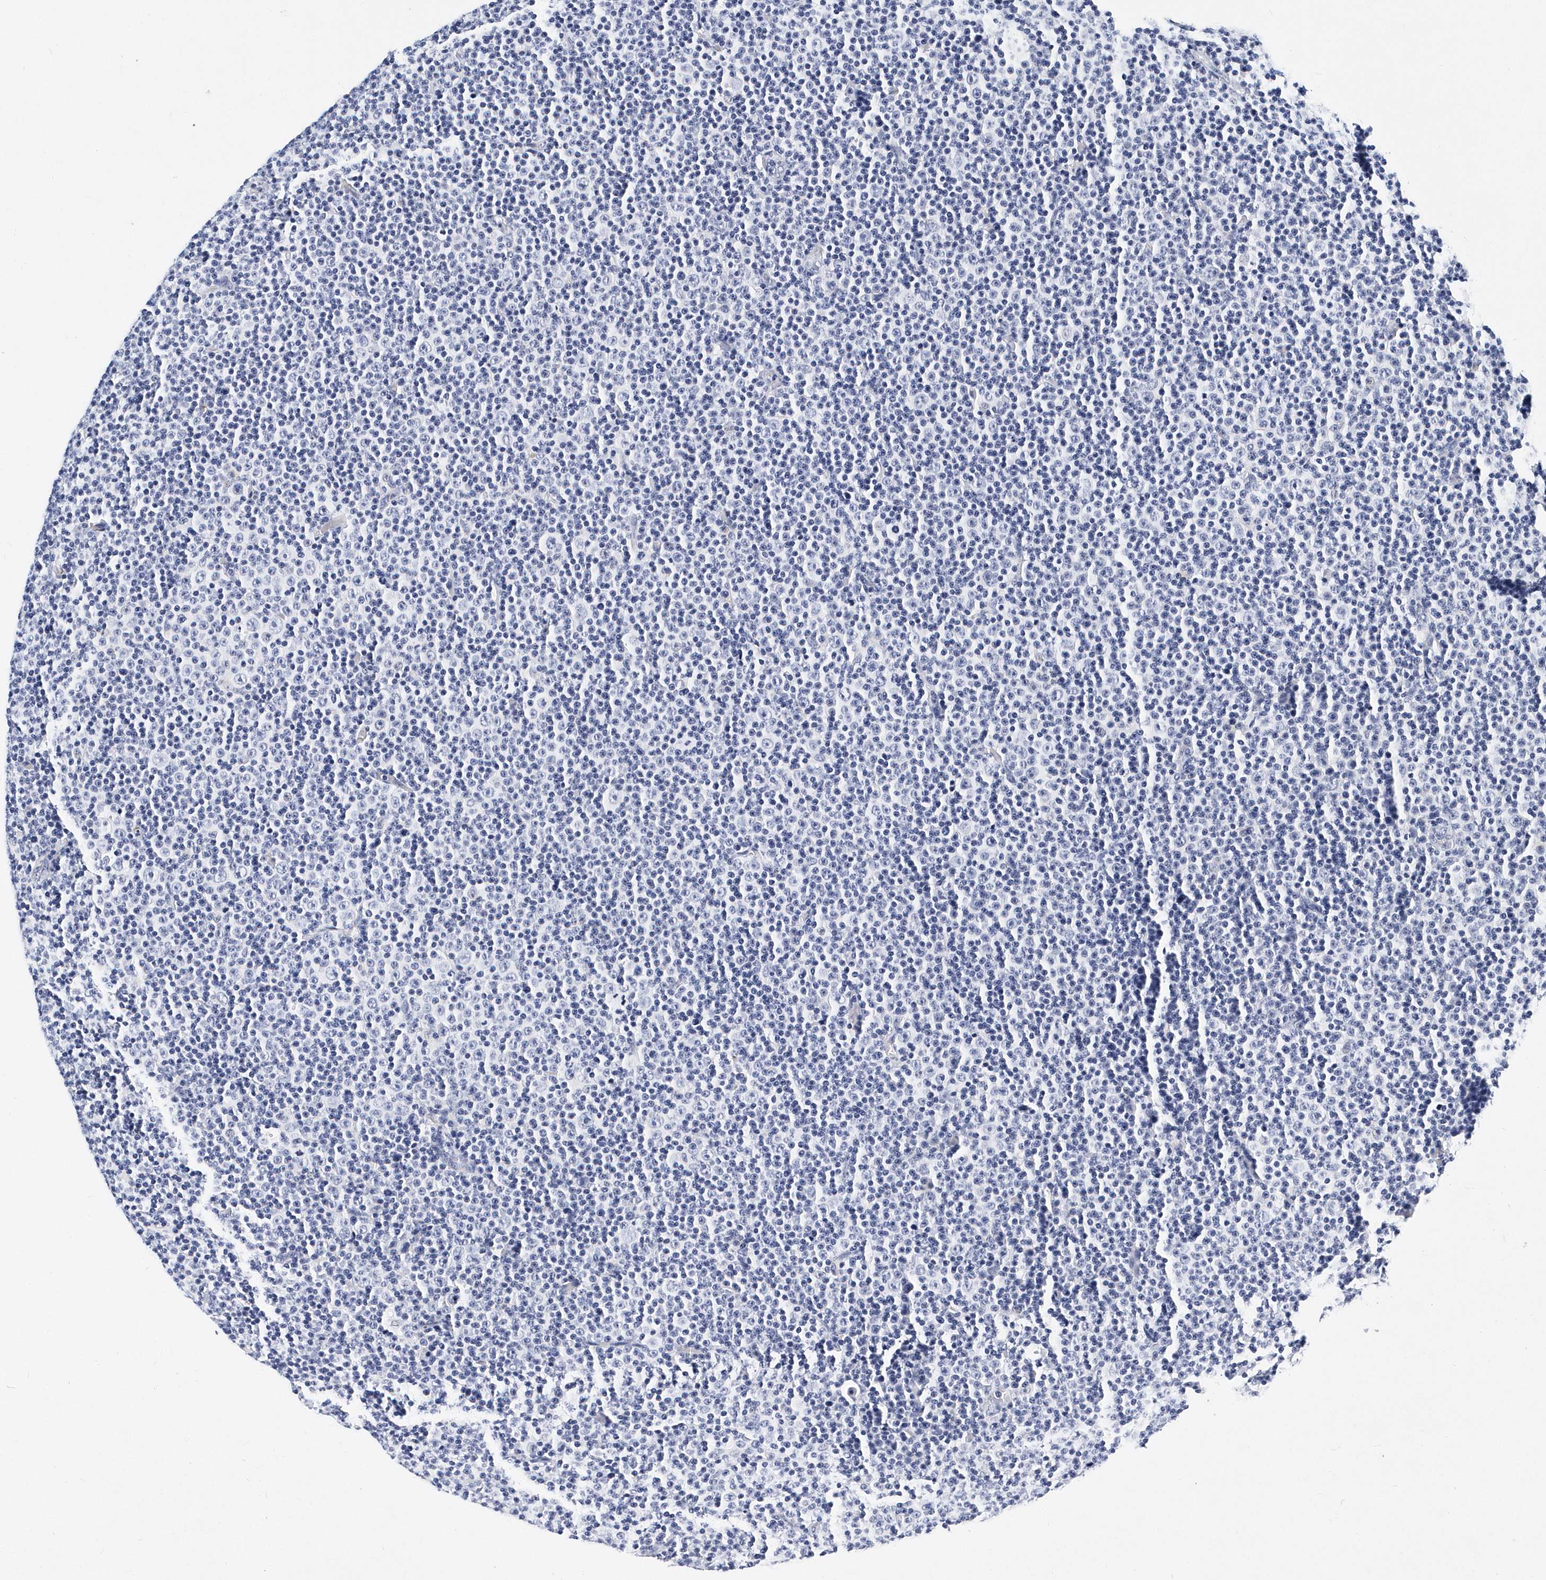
{"staining": {"intensity": "negative", "quantity": "none", "location": "none"}, "tissue": "lymphoma", "cell_type": "Tumor cells", "image_type": "cancer", "snomed": [{"axis": "morphology", "description": "Malignant lymphoma, non-Hodgkin's type, Low grade"}, {"axis": "topography", "description": "Lymph node"}], "caption": "Protein analysis of low-grade malignant lymphoma, non-Hodgkin's type reveals no significant positivity in tumor cells.", "gene": "ITGA2B", "patient": {"sex": "female", "age": 67}}